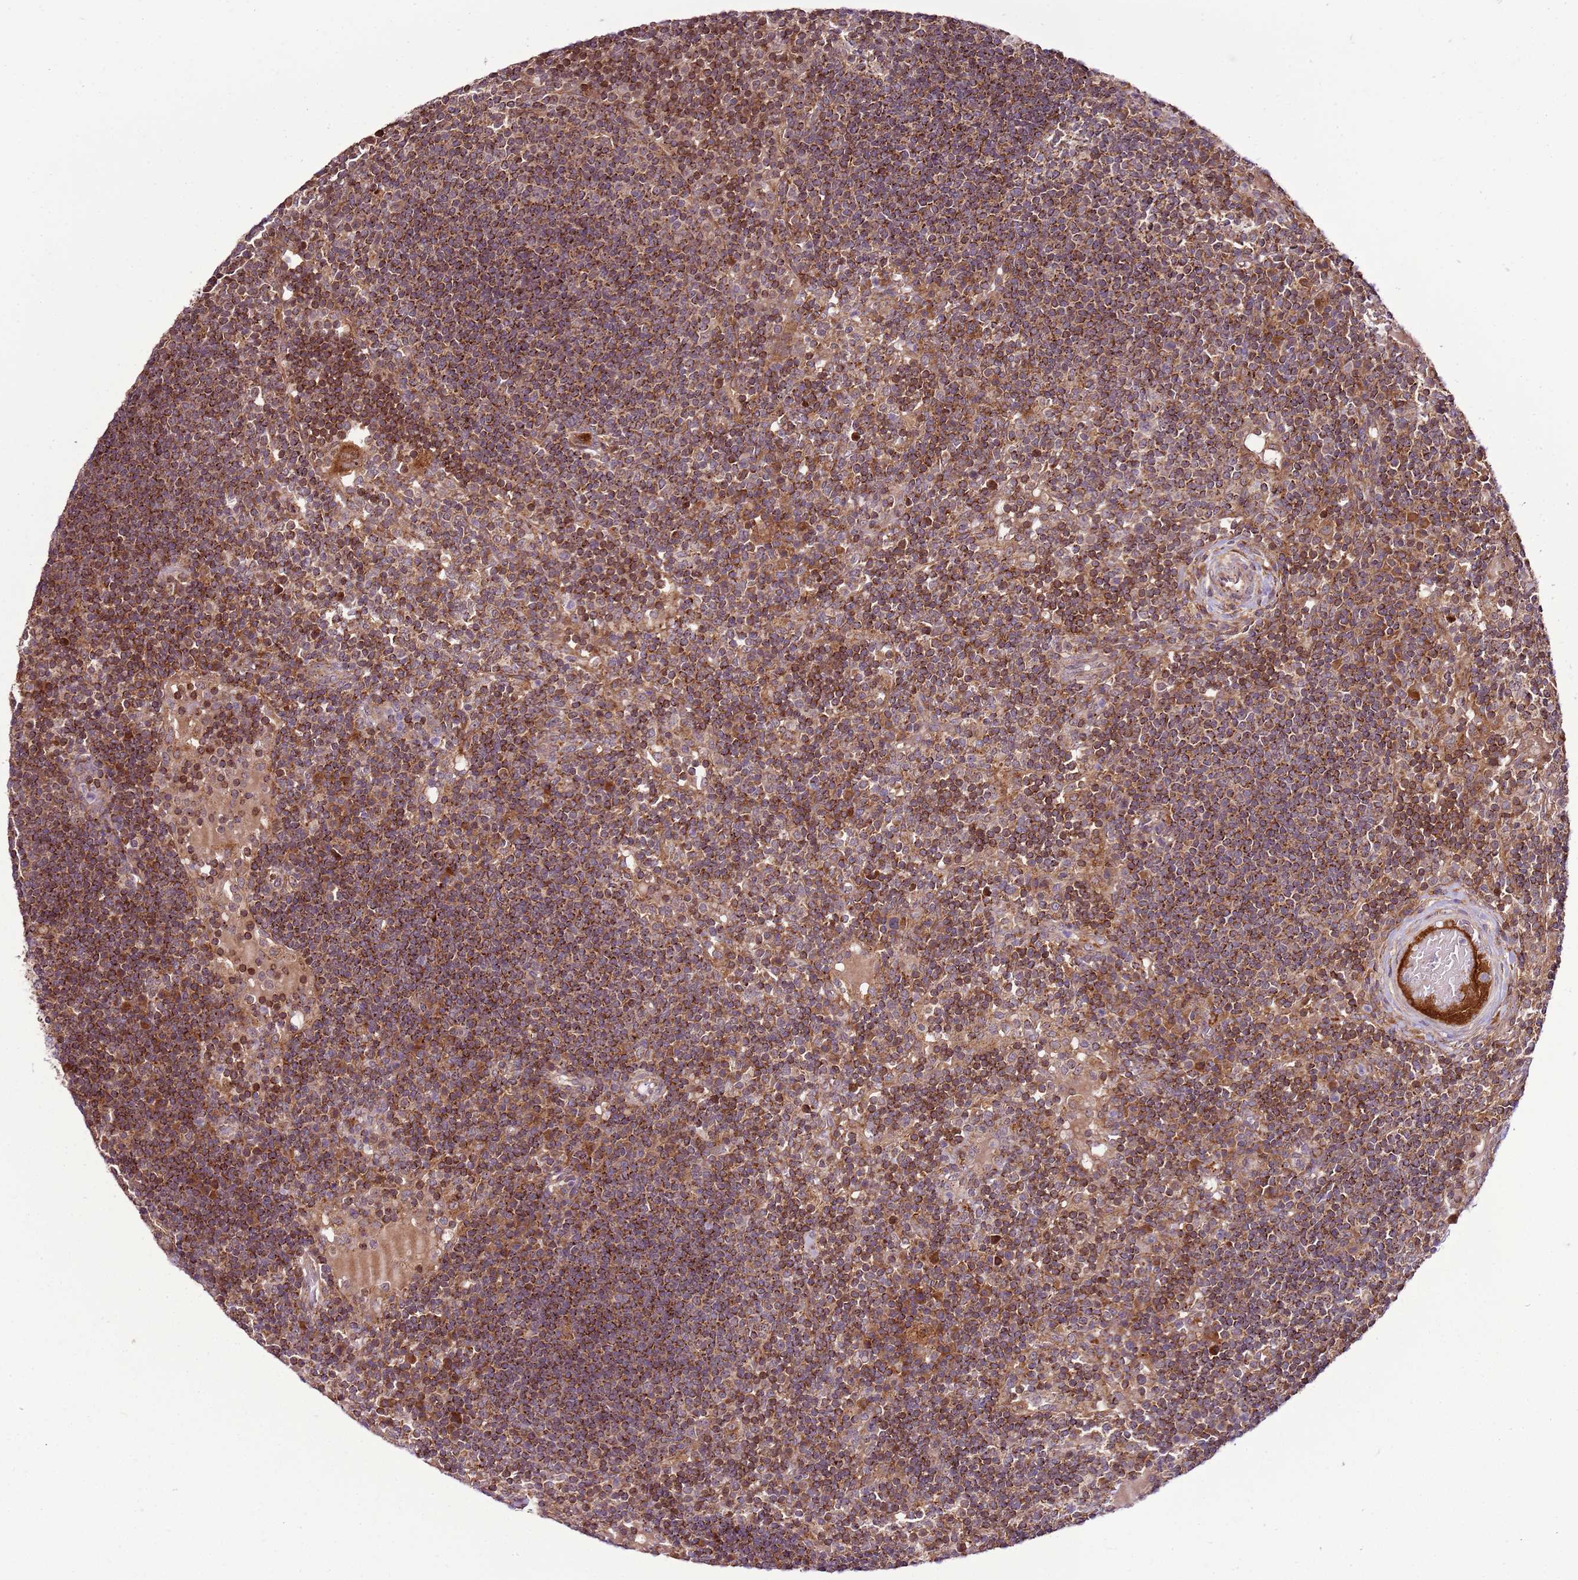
{"staining": {"intensity": "moderate", "quantity": ">75%", "location": "cytoplasmic/membranous"}, "tissue": "lymph node", "cell_type": "Germinal center cells", "image_type": "normal", "snomed": [{"axis": "morphology", "description": "Normal tissue, NOS"}, {"axis": "topography", "description": "Lymph node"}], "caption": "Immunohistochemical staining of normal human lymph node reveals >75% levels of moderate cytoplasmic/membranous protein staining in about >75% of germinal center cells.", "gene": "RASA3", "patient": {"sex": "male", "age": 53}}